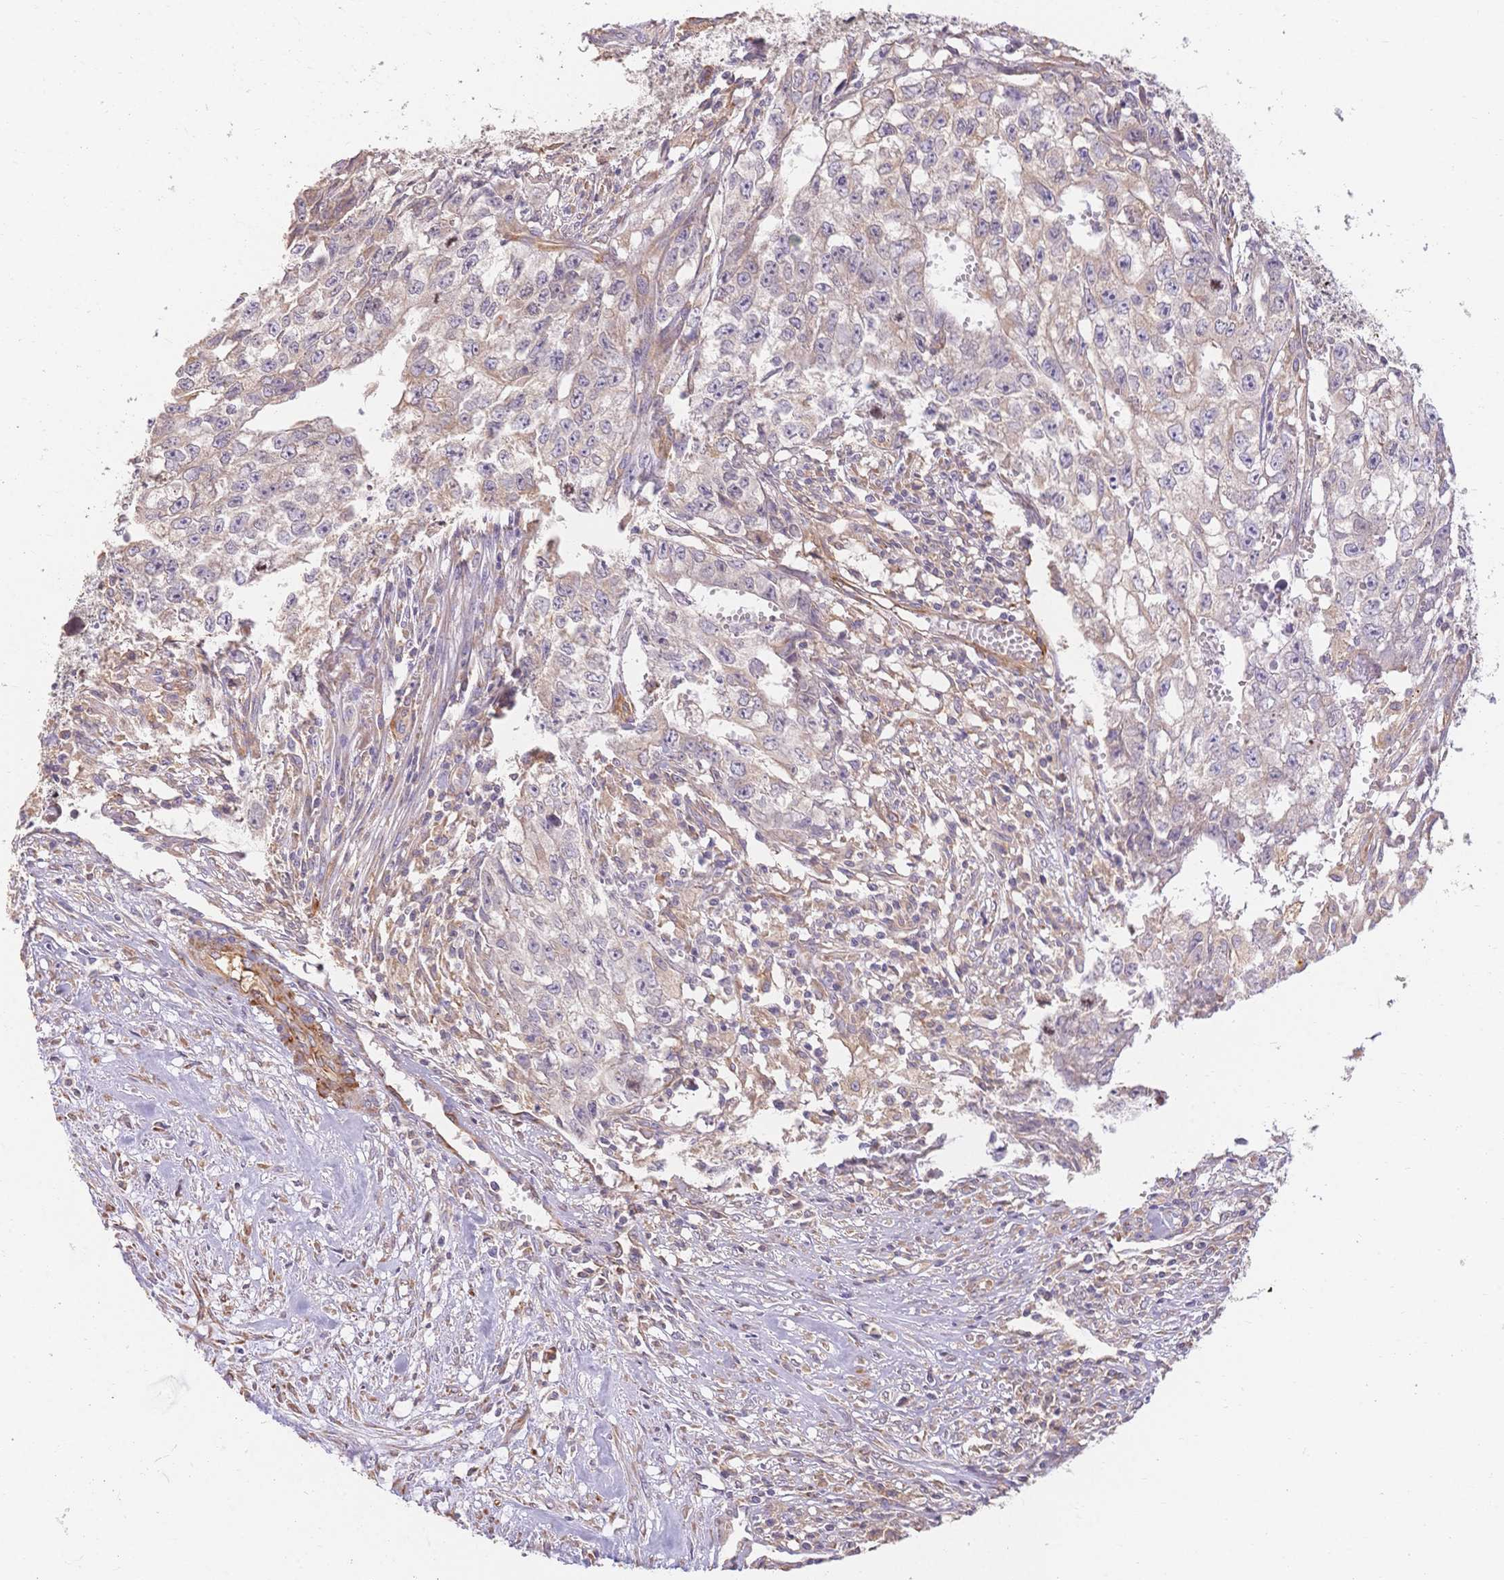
{"staining": {"intensity": "weak", "quantity": "<25%", "location": "cytoplasmic/membranous"}, "tissue": "testis cancer", "cell_type": "Tumor cells", "image_type": "cancer", "snomed": [{"axis": "morphology", "description": "Carcinoma, Embryonal, NOS"}, {"axis": "morphology", "description": "Teratoma, malignant, NOS"}, {"axis": "topography", "description": "Testis"}], "caption": "A micrograph of human testis cancer (malignant teratoma) is negative for staining in tumor cells.", "gene": "HS3ST5", "patient": {"sex": "male", "age": 24}}